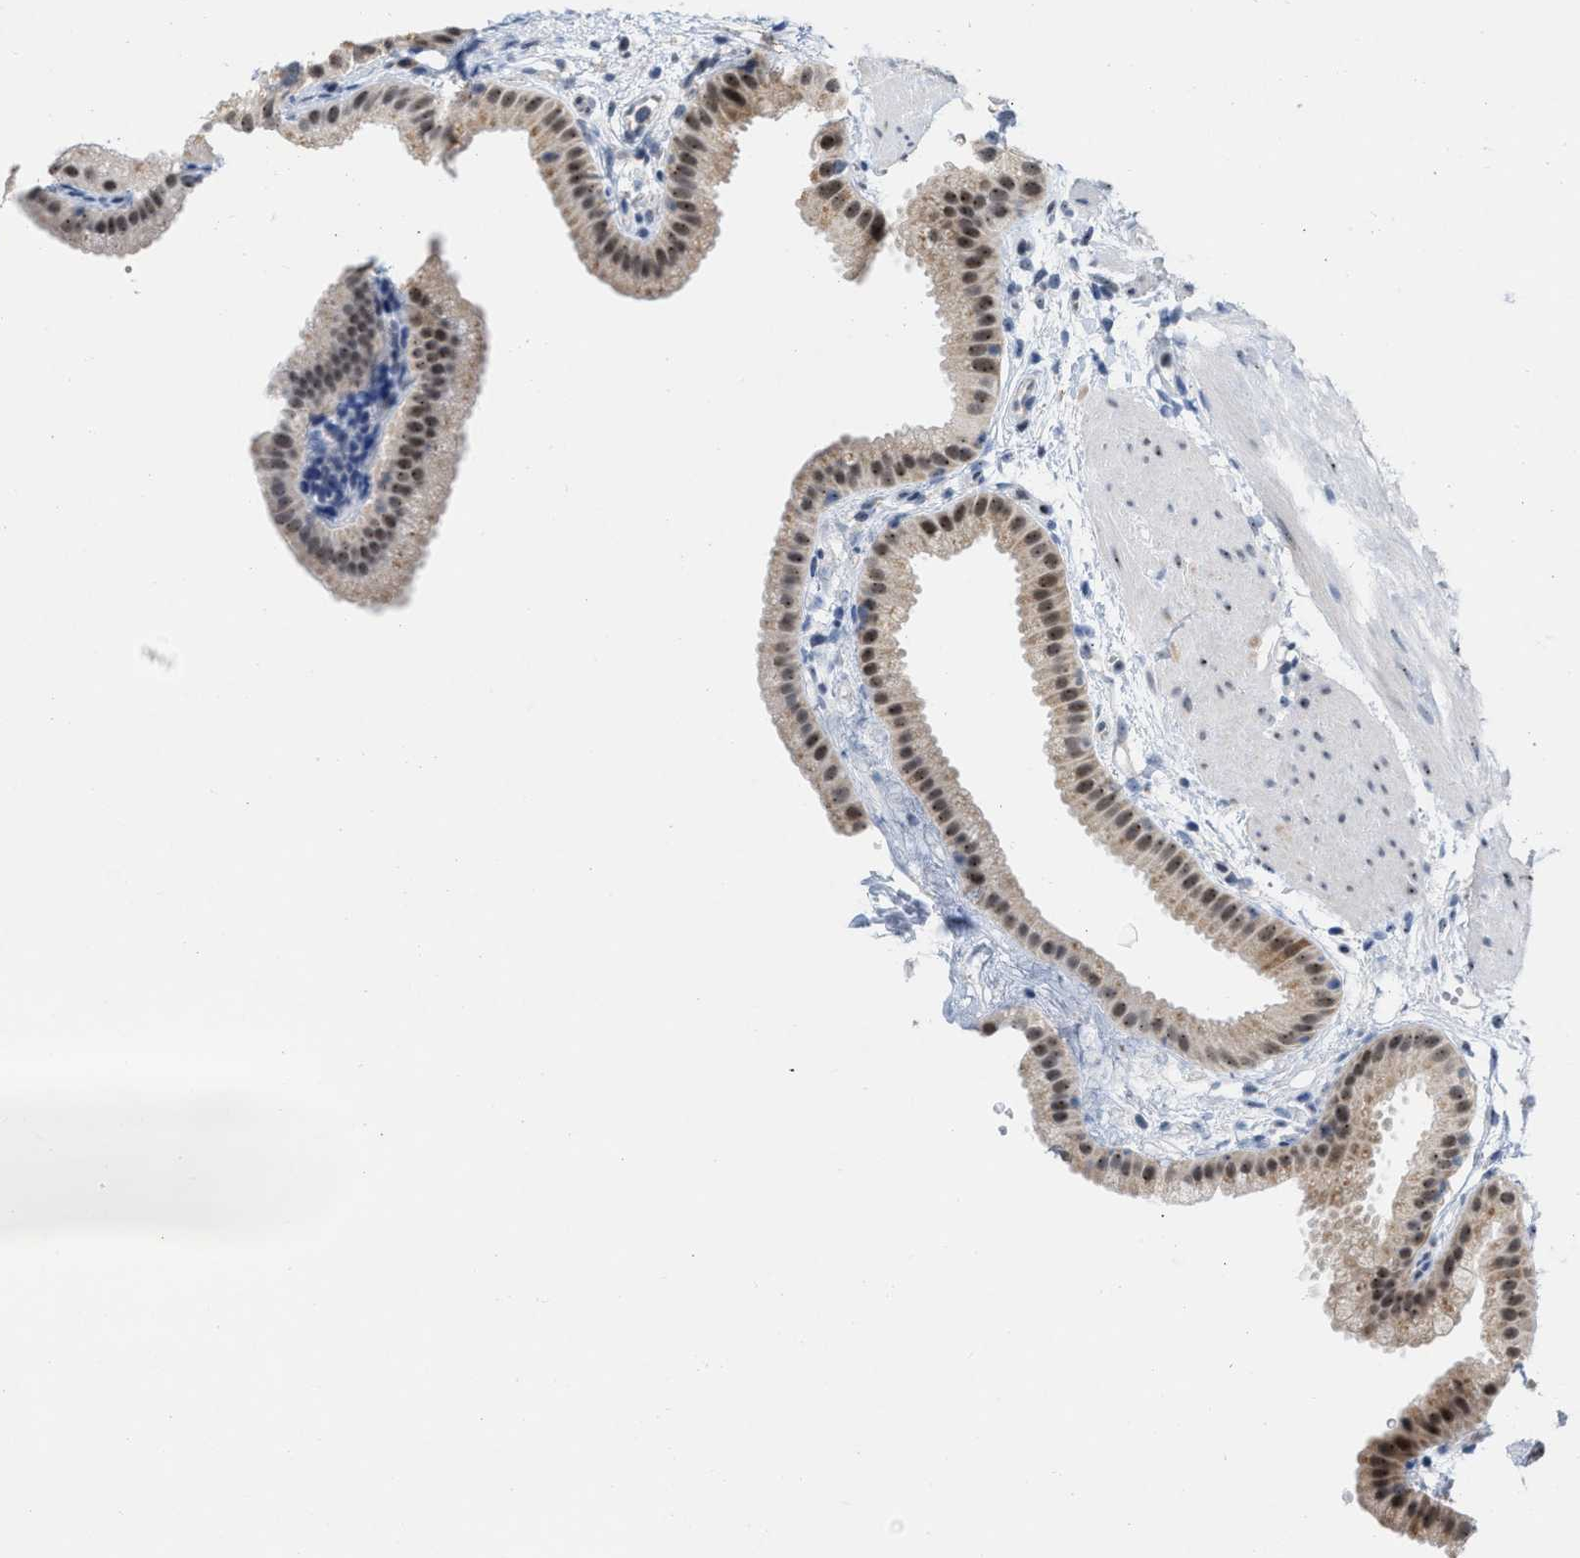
{"staining": {"intensity": "strong", "quantity": ">75%", "location": "cytoplasmic/membranous,nuclear"}, "tissue": "gallbladder", "cell_type": "Glandular cells", "image_type": "normal", "snomed": [{"axis": "morphology", "description": "Normal tissue, NOS"}, {"axis": "topography", "description": "Gallbladder"}], "caption": "Strong cytoplasmic/membranous,nuclear expression for a protein is appreciated in approximately >75% of glandular cells of normal gallbladder using immunohistochemistry.", "gene": "ELAC2", "patient": {"sex": "female", "age": 64}}